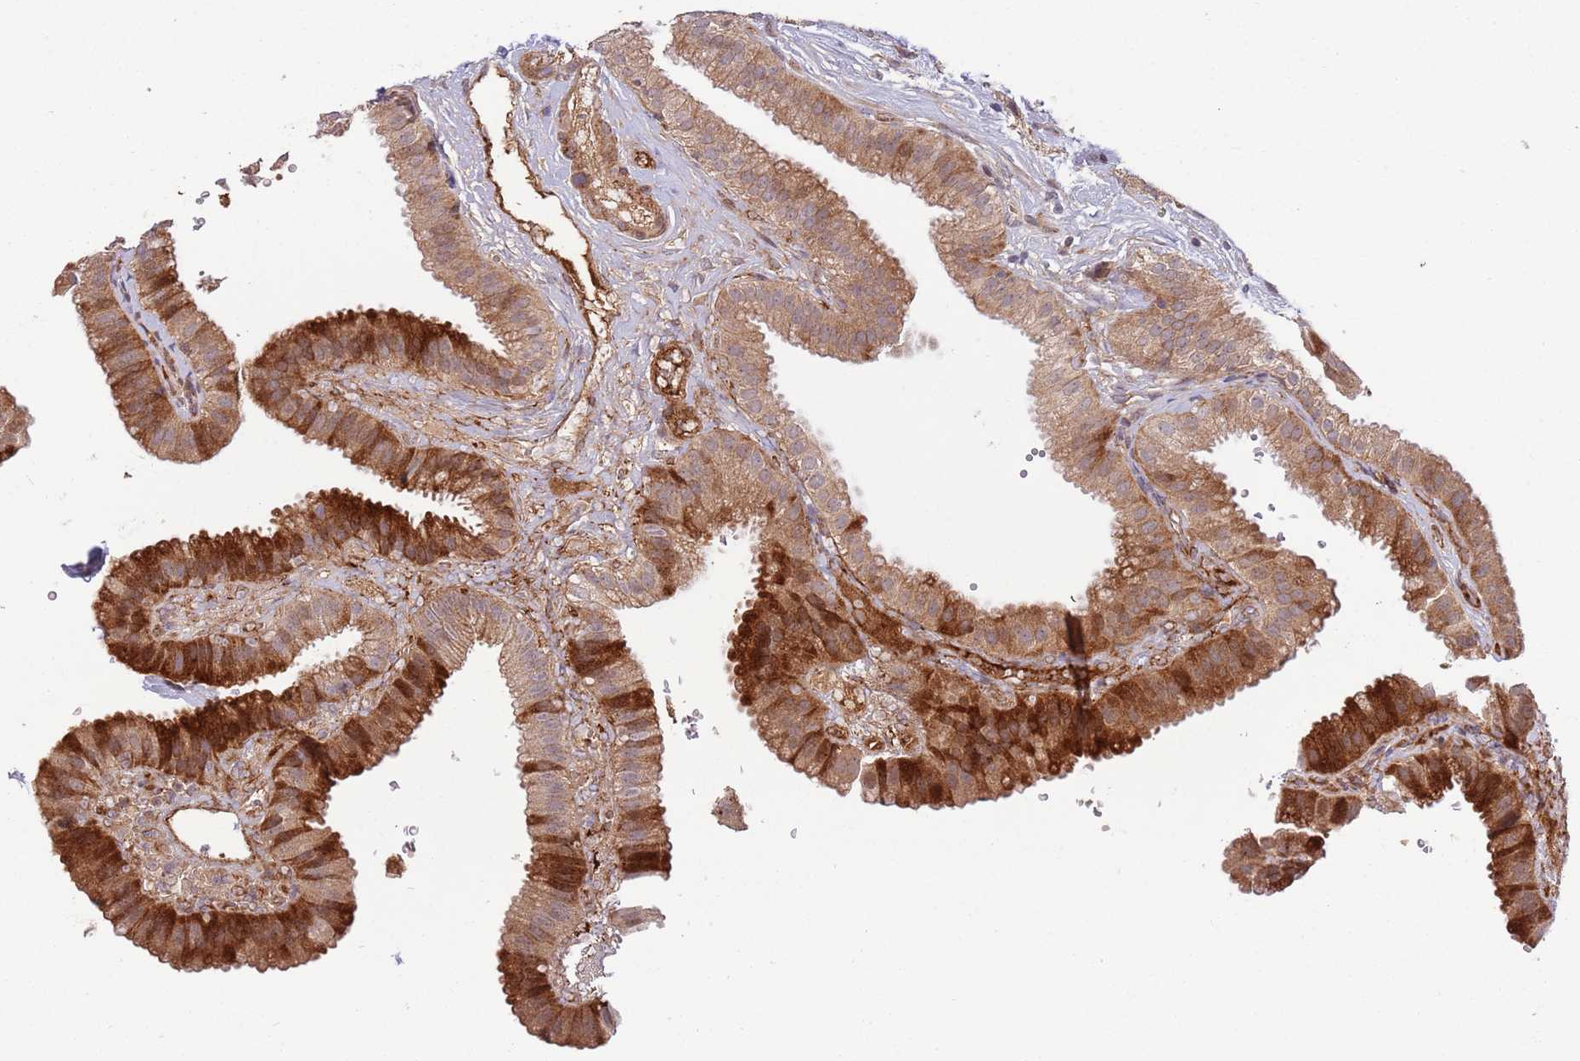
{"staining": {"intensity": "strong", "quantity": ">75%", "location": "cytoplasmic/membranous"}, "tissue": "gallbladder", "cell_type": "Glandular cells", "image_type": "normal", "snomed": [{"axis": "morphology", "description": "Normal tissue, NOS"}, {"axis": "topography", "description": "Gallbladder"}], "caption": "Brown immunohistochemical staining in unremarkable human gallbladder shows strong cytoplasmic/membranous staining in approximately >75% of glandular cells.", "gene": "NT5DC4", "patient": {"sex": "female", "age": 61}}